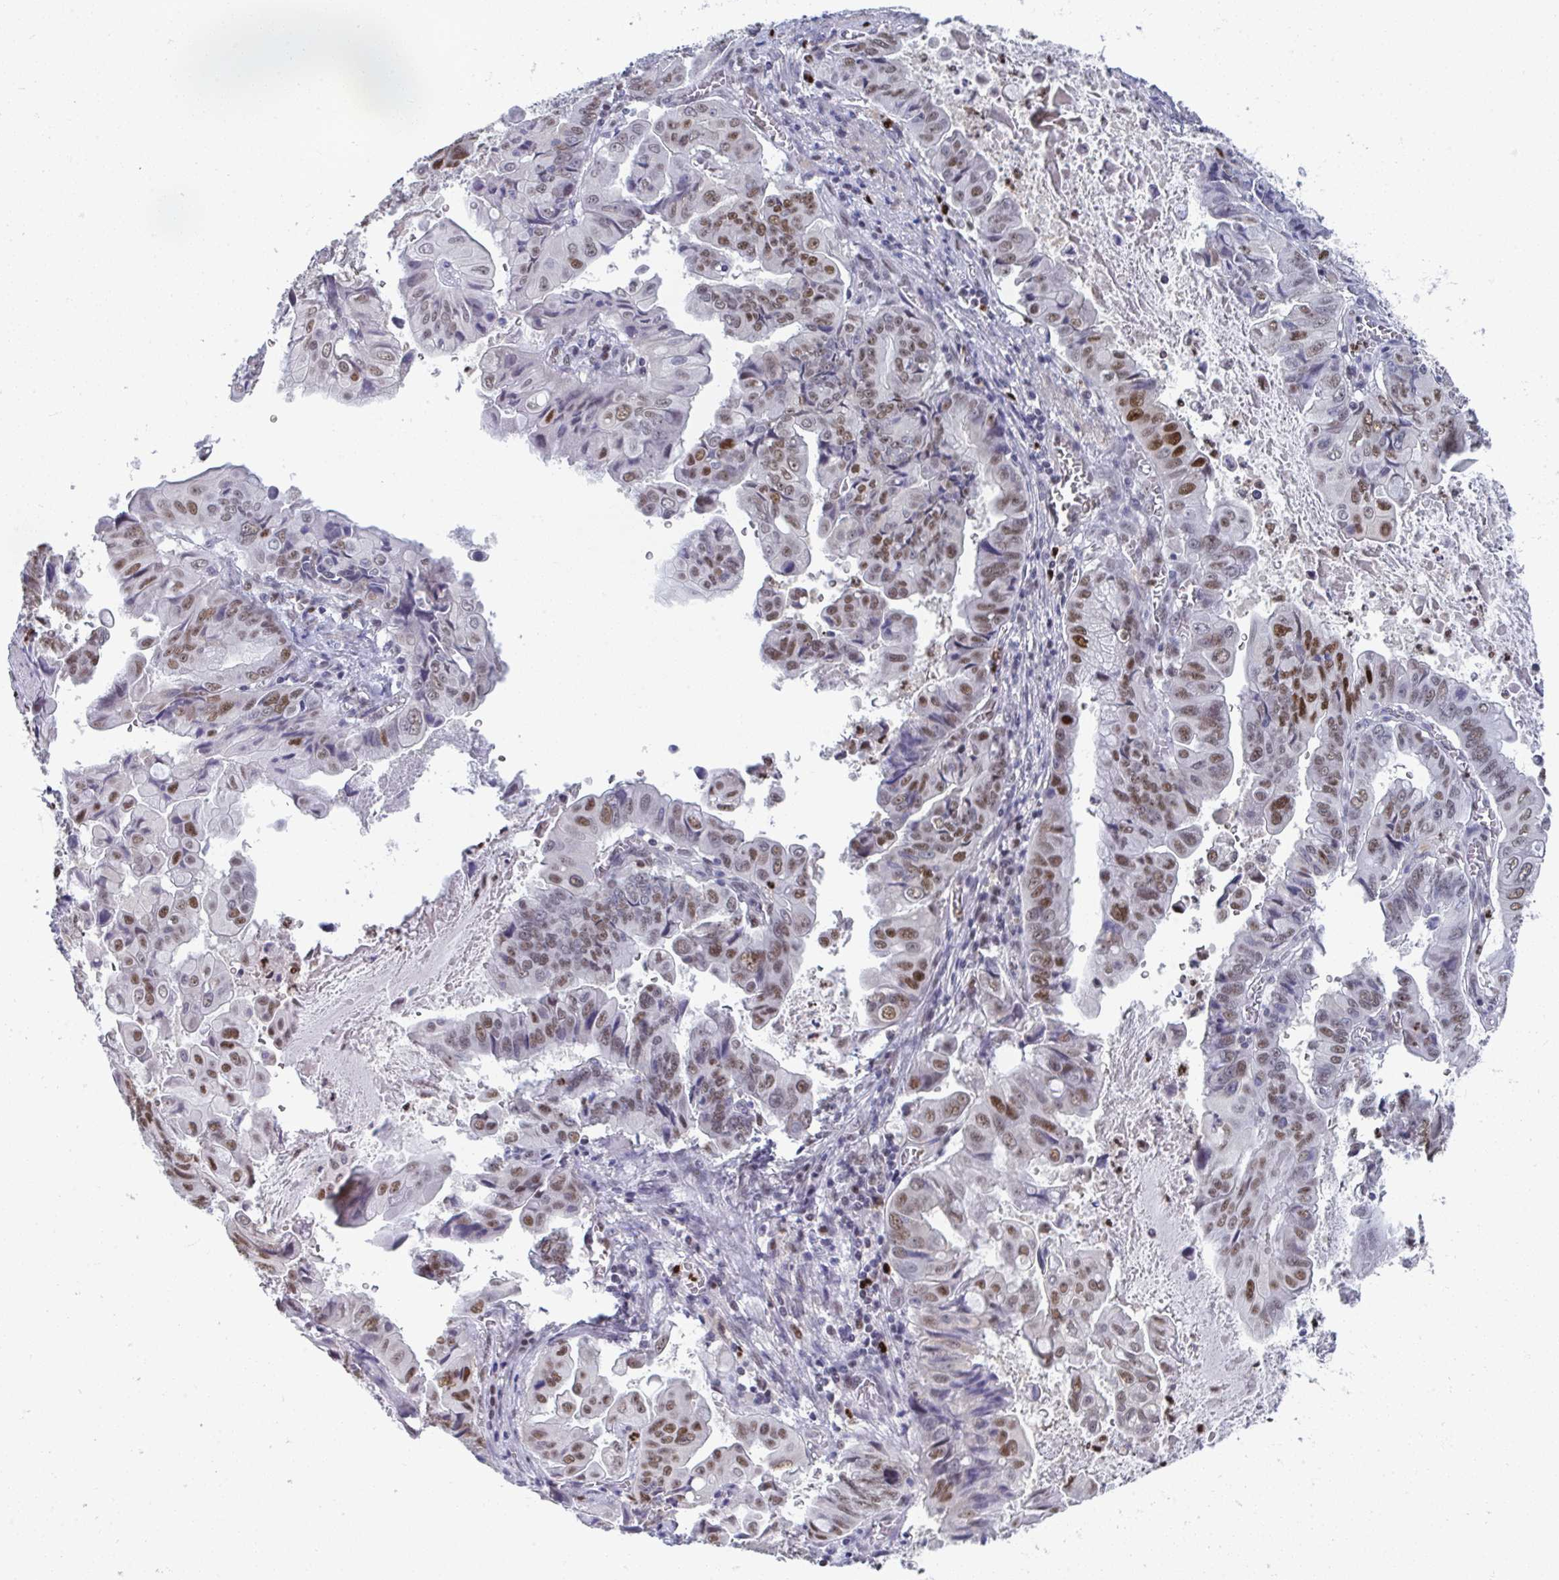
{"staining": {"intensity": "moderate", "quantity": "25%-75%", "location": "nuclear"}, "tissue": "stomach cancer", "cell_type": "Tumor cells", "image_type": "cancer", "snomed": [{"axis": "morphology", "description": "Adenocarcinoma, NOS"}, {"axis": "topography", "description": "Stomach, upper"}], "caption": "An immunohistochemistry image of neoplastic tissue is shown. Protein staining in brown highlights moderate nuclear positivity in stomach cancer within tumor cells. (IHC, brightfield microscopy, high magnification).", "gene": "JDP2", "patient": {"sex": "male", "age": 80}}